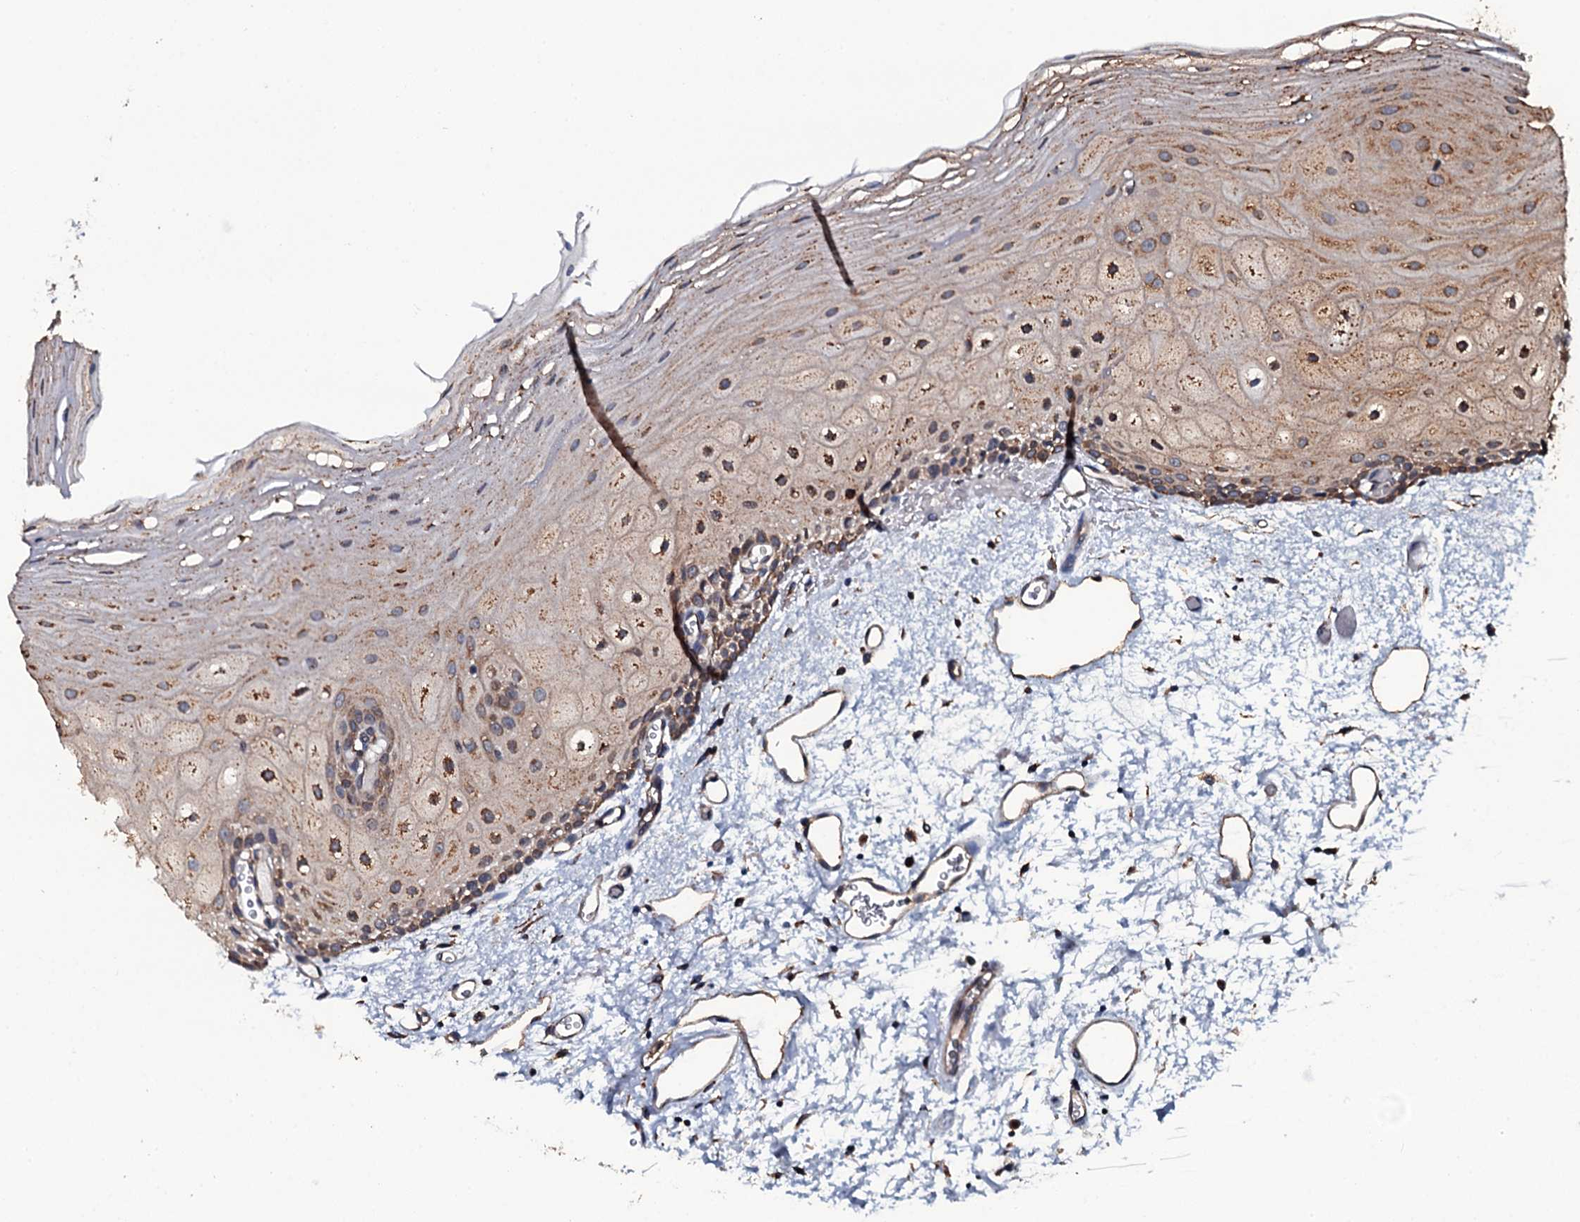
{"staining": {"intensity": "moderate", "quantity": ">75%", "location": "cytoplasmic/membranous"}, "tissue": "oral mucosa", "cell_type": "Squamous epithelial cells", "image_type": "normal", "snomed": [{"axis": "morphology", "description": "Normal tissue, NOS"}, {"axis": "topography", "description": "Oral tissue"}], "caption": "Protein staining demonstrates moderate cytoplasmic/membranous positivity in approximately >75% of squamous epithelial cells in normal oral mucosa. Using DAB (brown) and hematoxylin (blue) stains, captured at high magnification using brightfield microscopy.", "gene": "RAB12", "patient": {"sex": "female", "age": 70}}